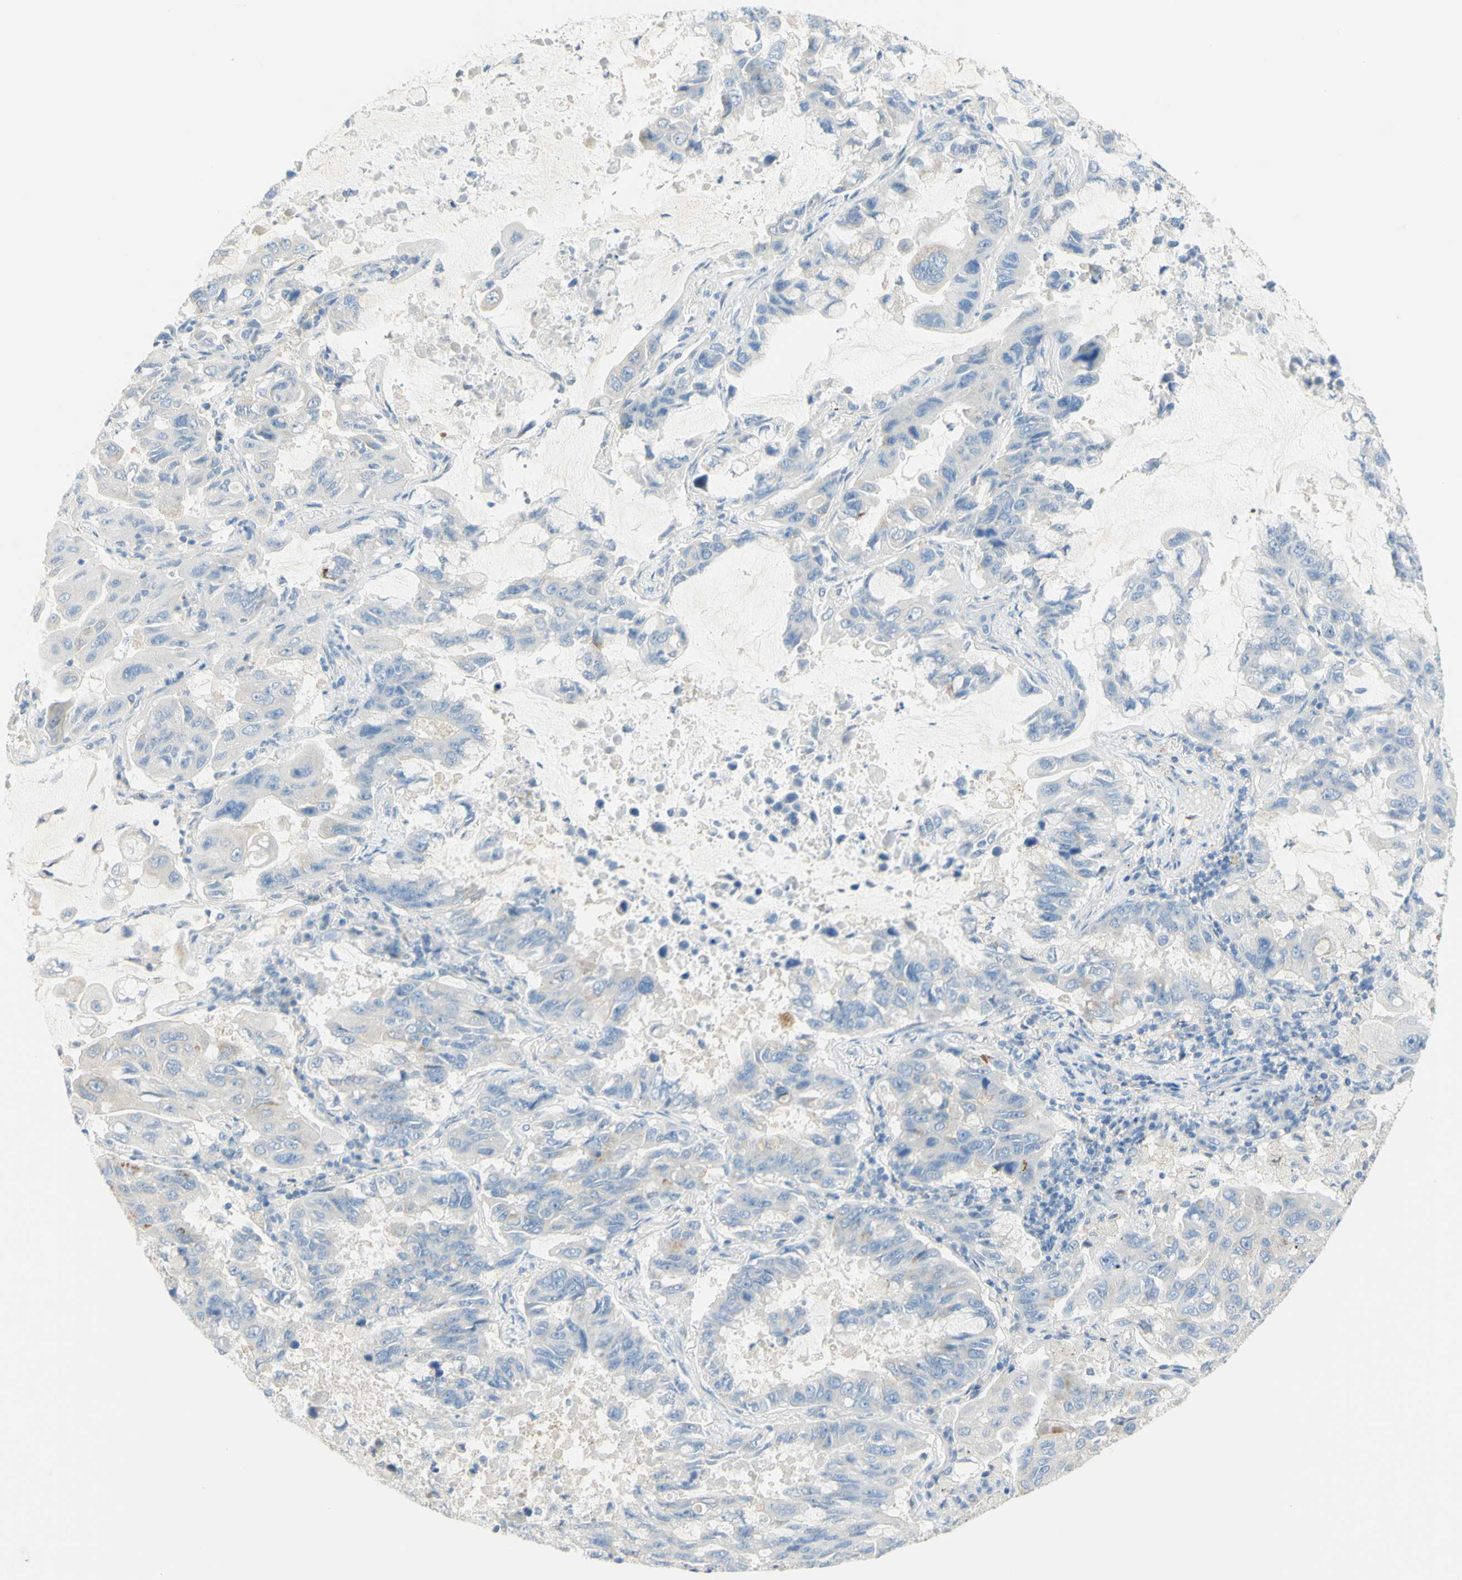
{"staining": {"intensity": "weak", "quantity": "<25%", "location": "cytoplasmic/membranous"}, "tissue": "lung cancer", "cell_type": "Tumor cells", "image_type": "cancer", "snomed": [{"axis": "morphology", "description": "Adenocarcinoma, NOS"}, {"axis": "topography", "description": "Lung"}], "caption": "Immunohistochemistry (IHC) of lung cancer (adenocarcinoma) shows no positivity in tumor cells. Nuclei are stained in blue.", "gene": "GCNT3", "patient": {"sex": "male", "age": 64}}